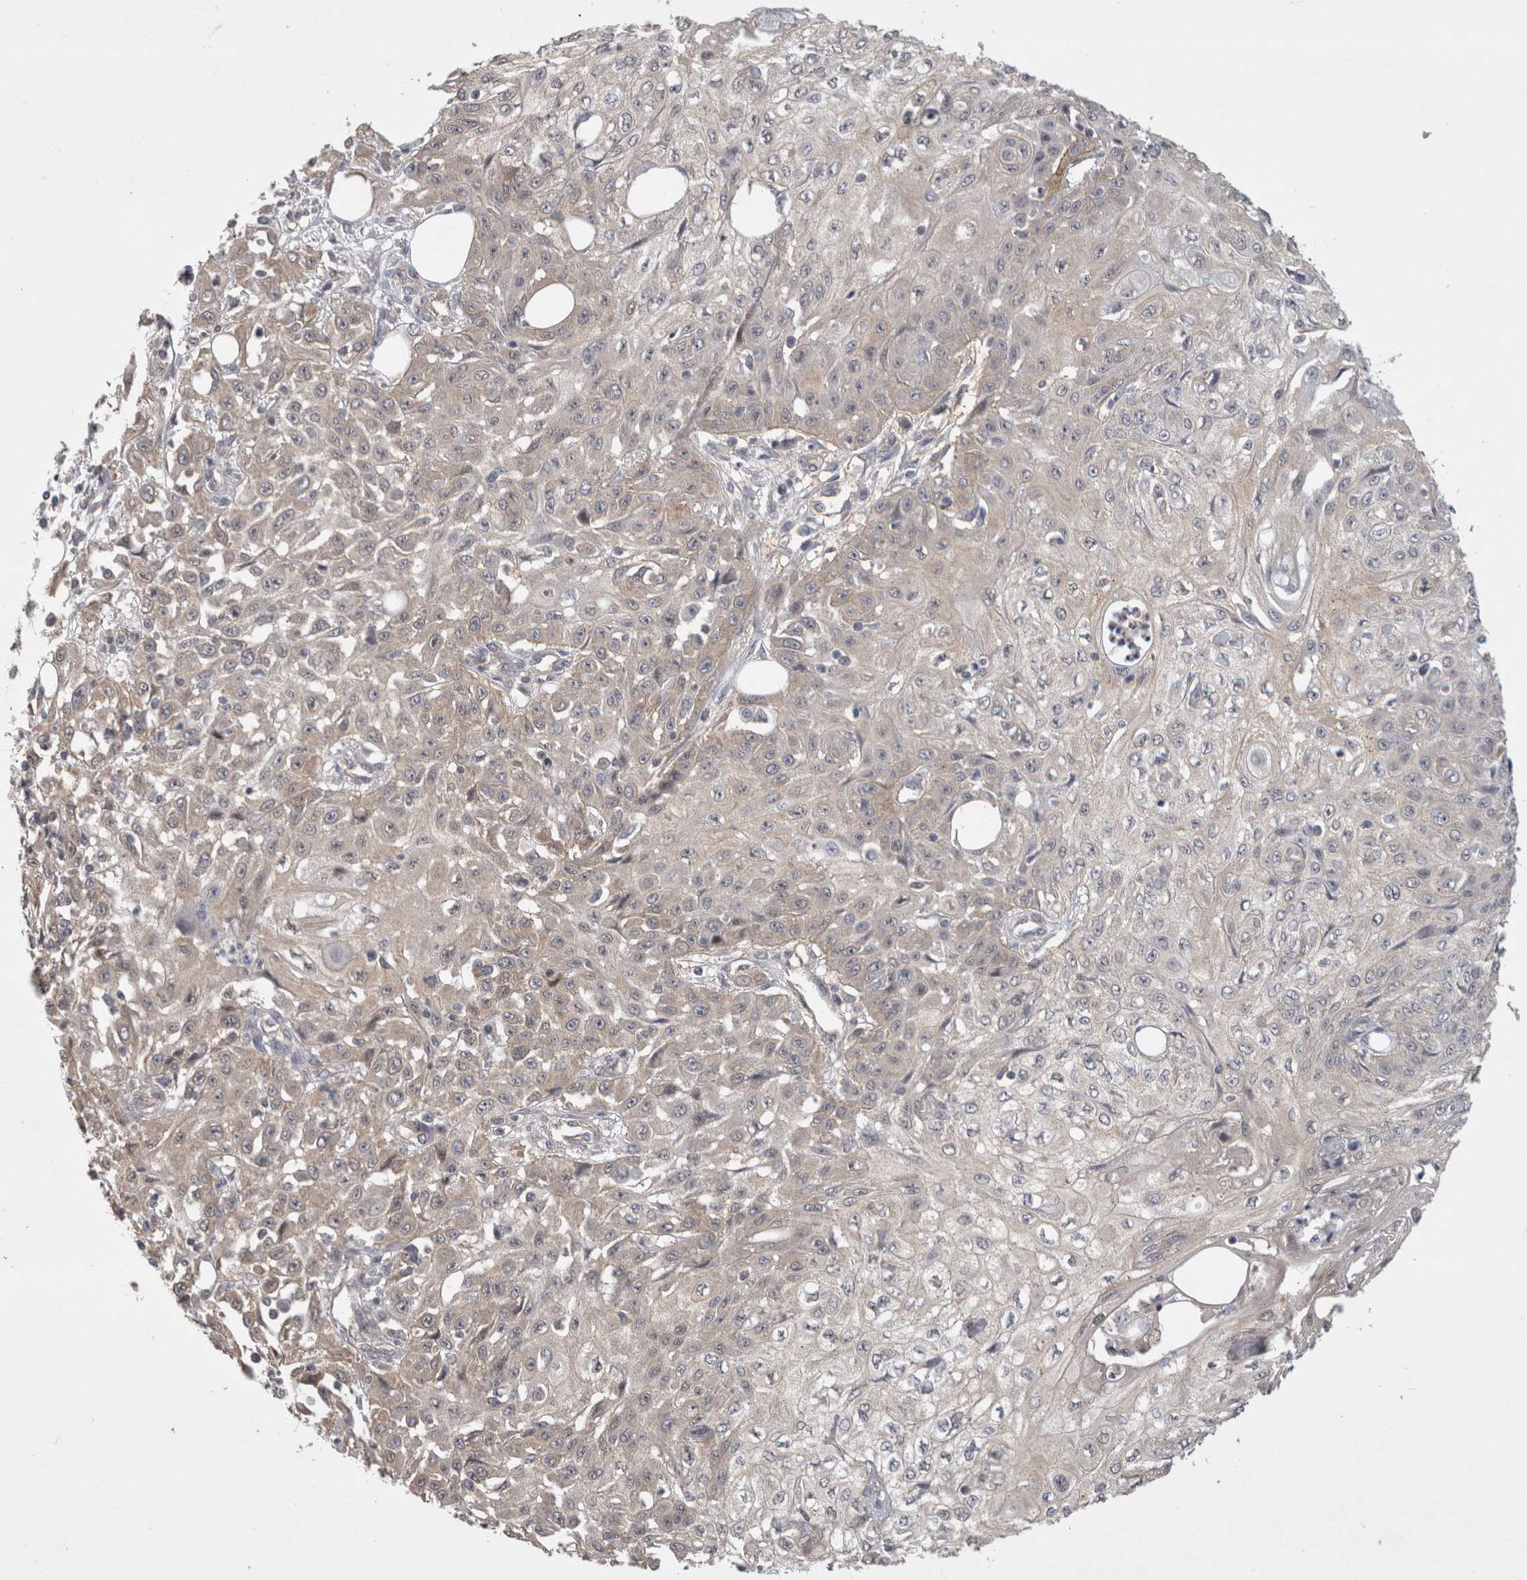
{"staining": {"intensity": "weak", "quantity": "25%-75%", "location": "cytoplasmic/membranous"}, "tissue": "skin cancer", "cell_type": "Tumor cells", "image_type": "cancer", "snomed": [{"axis": "morphology", "description": "Squamous cell carcinoma, NOS"}, {"axis": "morphology", "description": "Squamous cell carcinoma, metastatic, NOS"}, {"axis": "topography", "description": "Skin"}, {"axis": "topography", "description": "Lymph node"}], "caption": "DAB immunohistochemical staining of human metastatic squamous cell carcinoma (skin) displays weak cytoplasmic/membranous protein staining in about 25%-75% of tumor cells. (Stains: DAB (3,3'-diaminobenzidine) in brown, nuclei in blue, Microscopy: brightfield microscopy at high magnification).", "gene": "CERS3", "patient": {"sex": "male", "age": 75}}